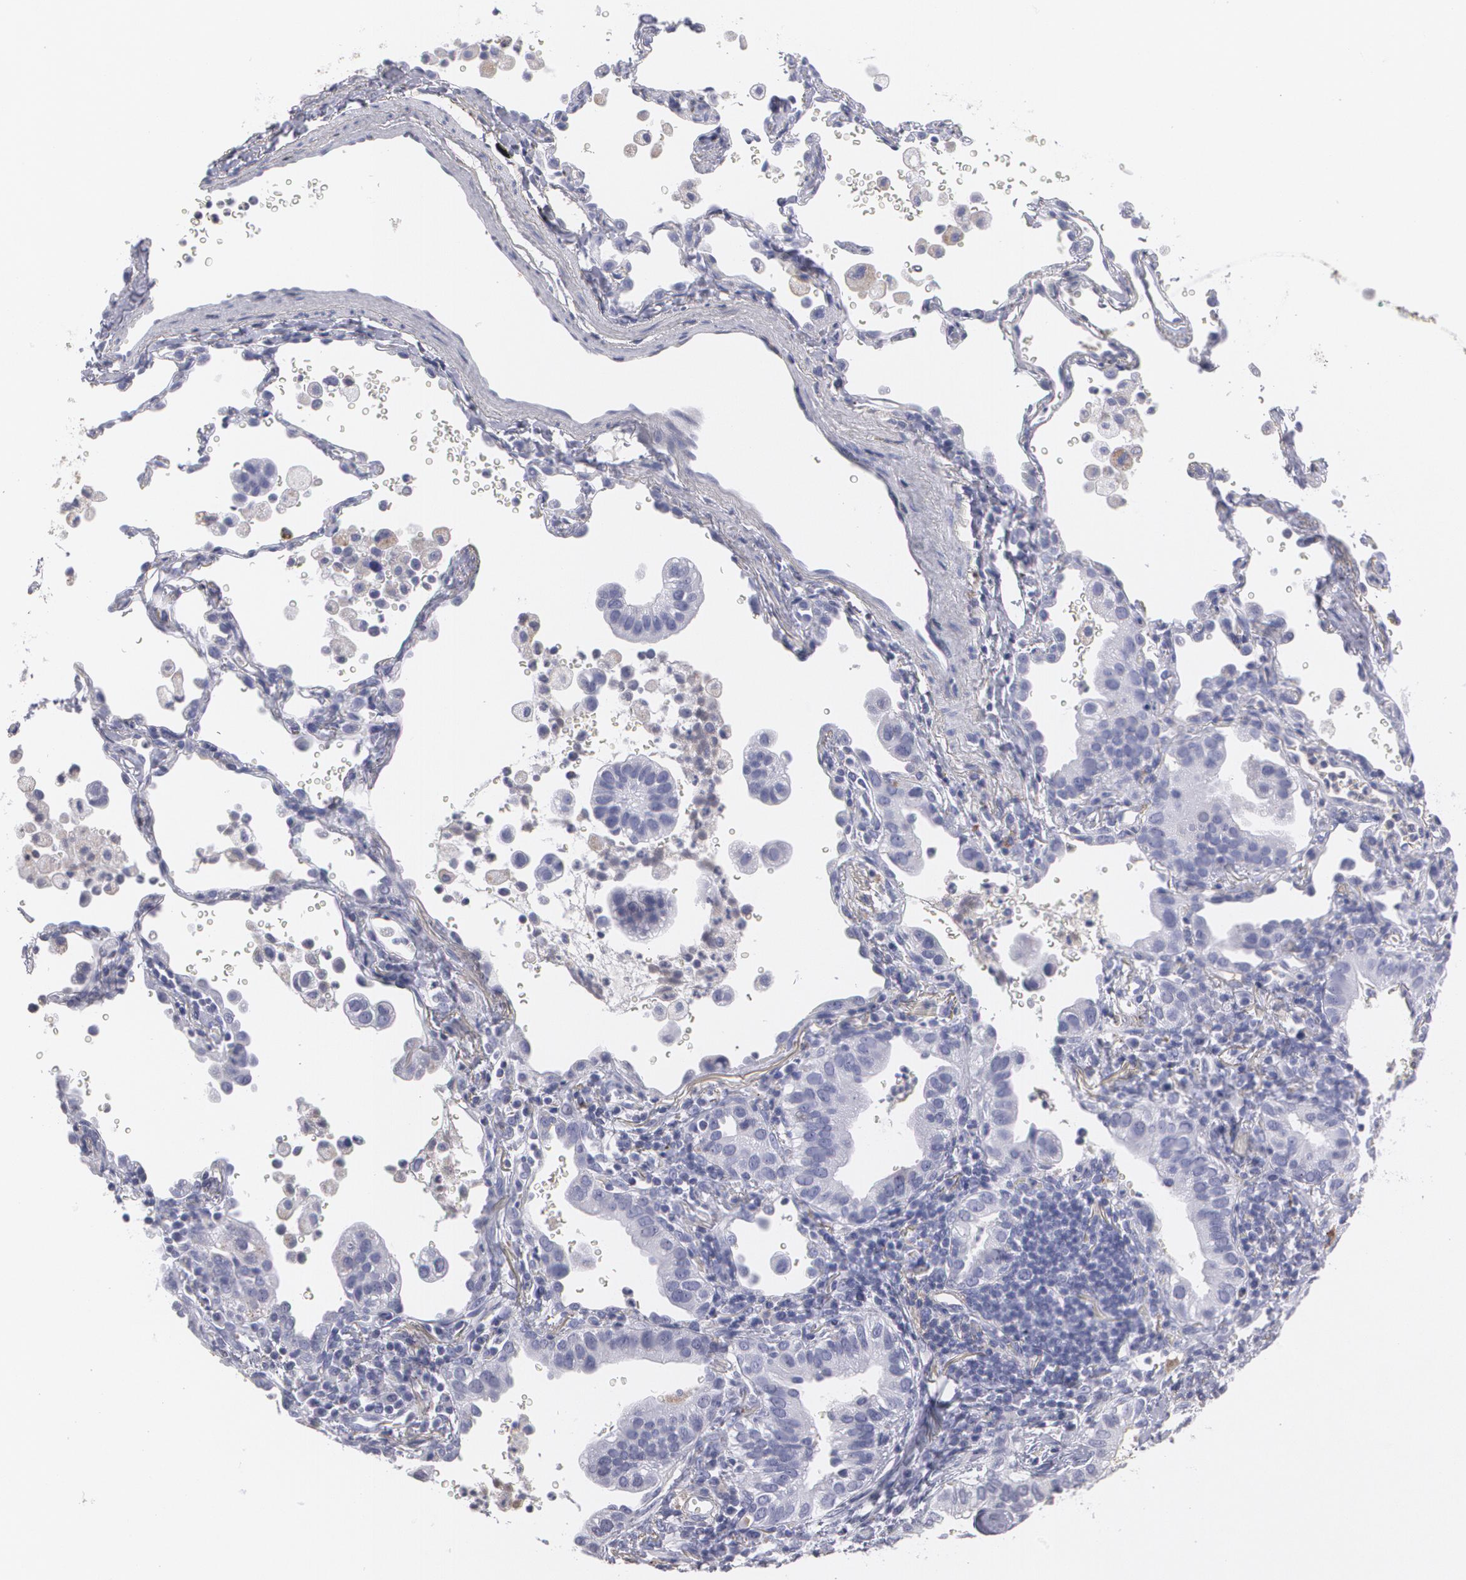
{"staining": {"intensity": "negative", "quantity": "none", "location": "none"}, "tissue": "lung cancer", "cell_type": "Tumor cells", "image_type": "cancer", "snomed": [{"axis": "morphology", "description": "Adenocarcinoma, NOS"}, {"axis": "topography", "description": "Lung"}], "caption": "A high-resolution micrograph shows IHC staining of adenocarcinoma (lung), which demonstrates no significant positivity in tumor cells. The staining was performed using DAB (3,3'-diaminobenzidine) to visualize the protein expression in brown, while the nuclei were stained in blue with hematoxylin (Magnification: 20x).", "gene": "SERPINA1", "patient": {"sex": "female", "age": 50}}